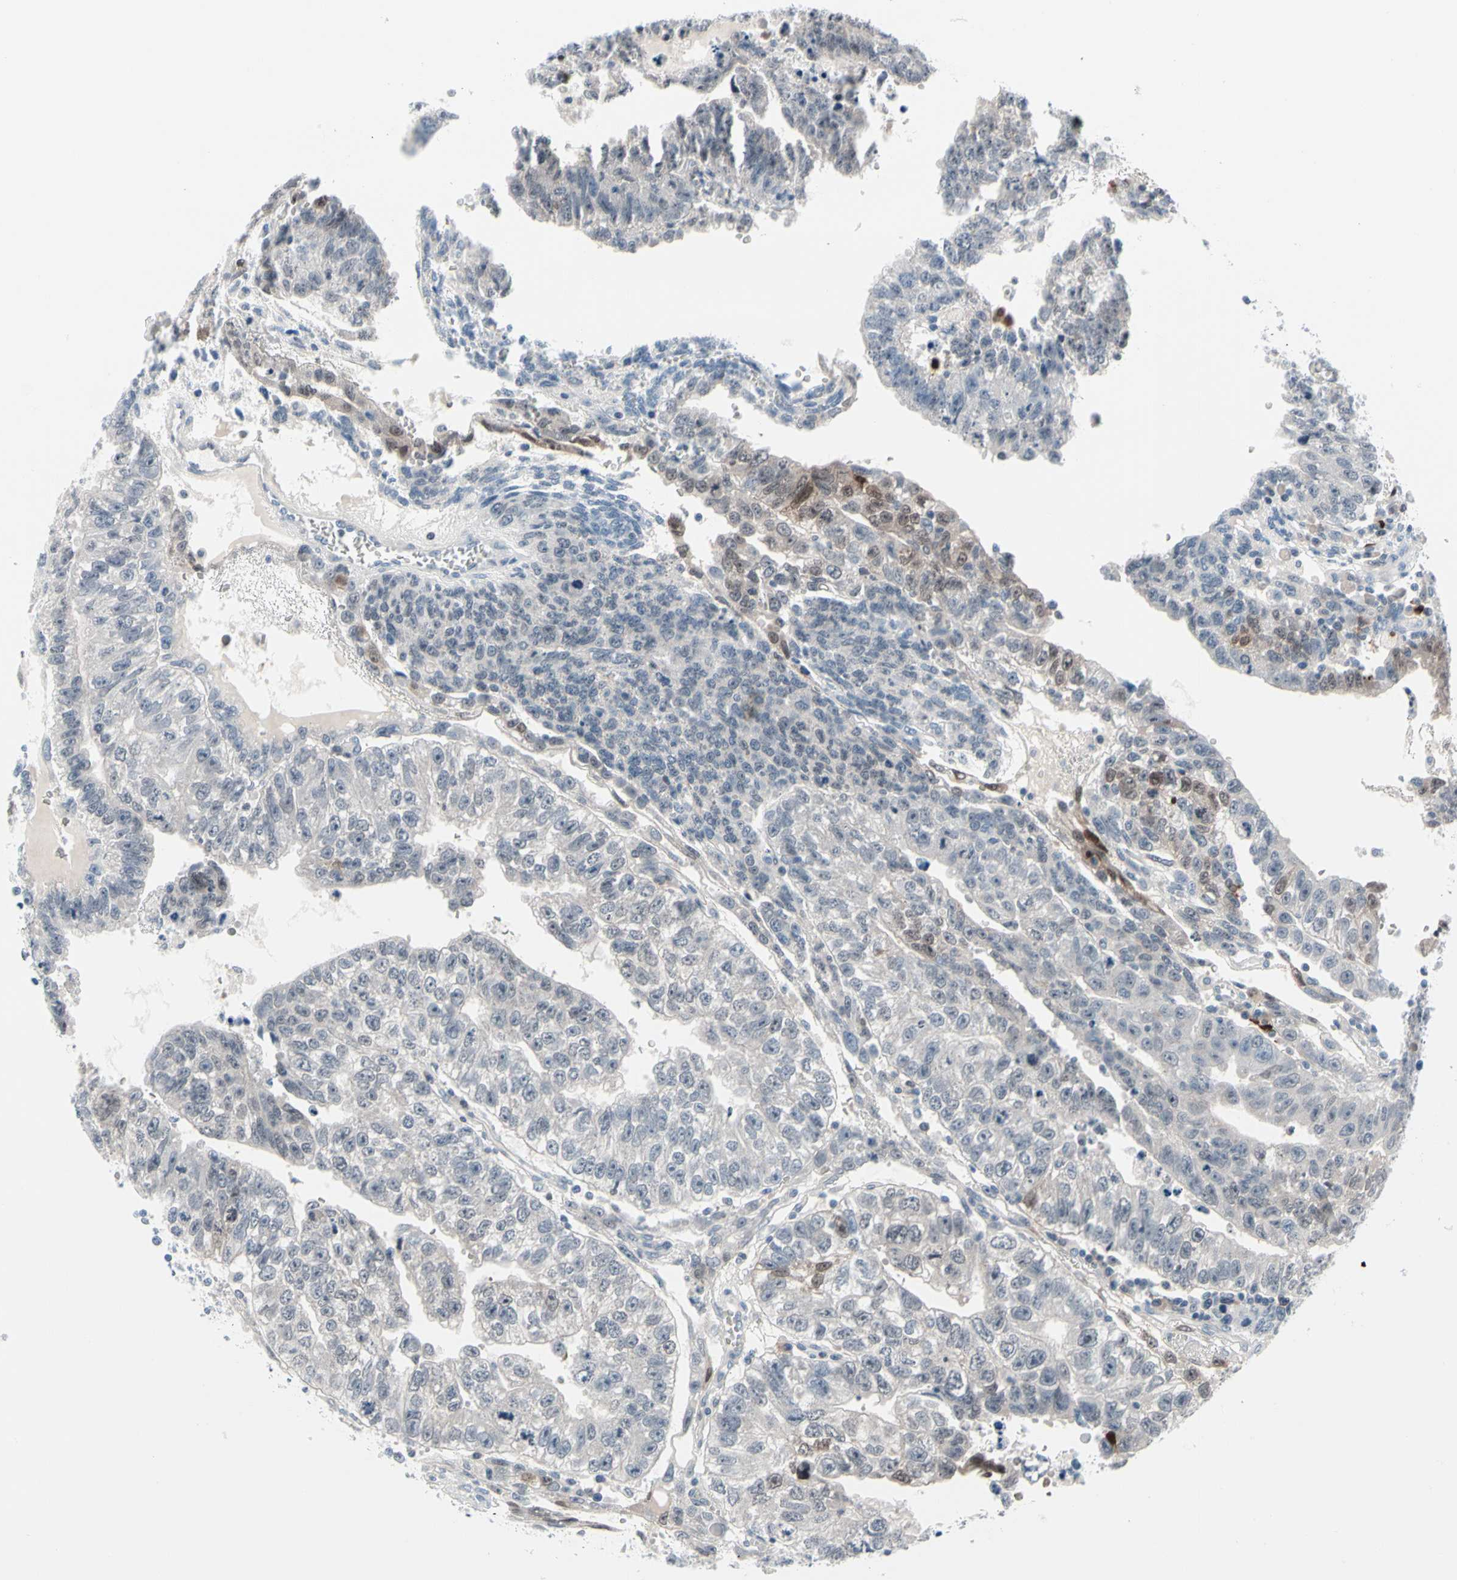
{"staining": {"intensity": "moderate", "quantity": "<25%", "location": "cytoplasmic/membranous,nuclear"}, "tissue": "testis cancer", "cell_type": "Tumor cells", "image_type": "cancer", "snomed": [{"axis": "morphology", "description": "Seminoma, NOS"}, {"axis": "morphology", "description": "Carcinoma, Embryonal, NOS"}, {"axis": "topography", "description": "Testis"}], "caption": "High-power microscopy captured an immunohistochemistry (IHC) image of testis cancer, revealing moderate cytoplasmic/membranous and nuclear staining in approximately <25% of tumor cells.", "gene": "TXN", "patient": {"sex": "male", "age": 52}}